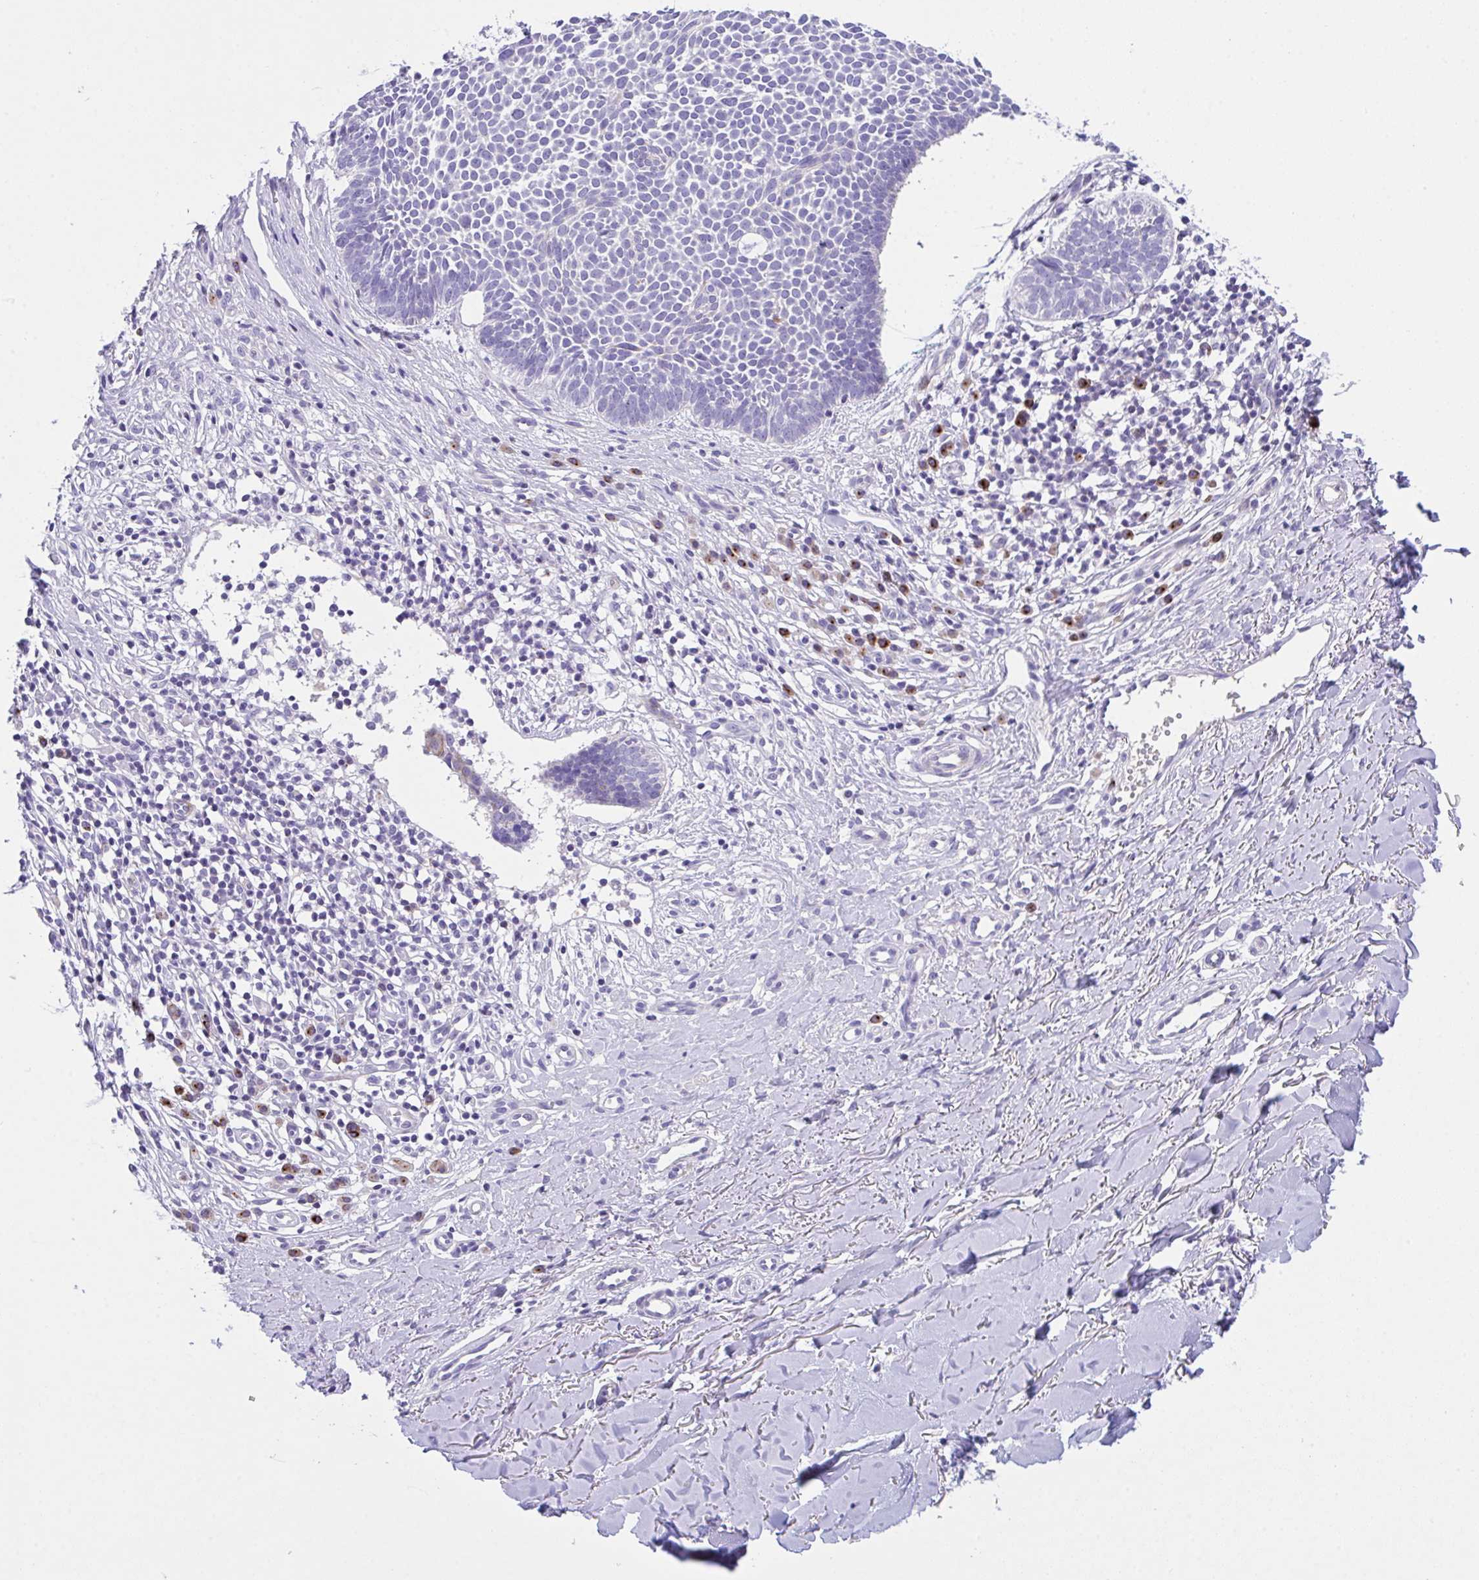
{"staining": {"intensity": "negative", "quantity": "none", "location": "none"}, "tissue": "skin cancer", "cell_type": "Tumor cells", "image_type": "cancer", "snomed": [{"axis": "morphology", "description": "Basal cell carcinoma"}, {"axis": "topography", "description": "Skin"}], "caption": "The histopathology image exhibits no significant staining in tumor cells of skin cancer (basal cell carcinoma).", "gene": "FBXL20", "patient": {"sex": "male", "age": 49}}